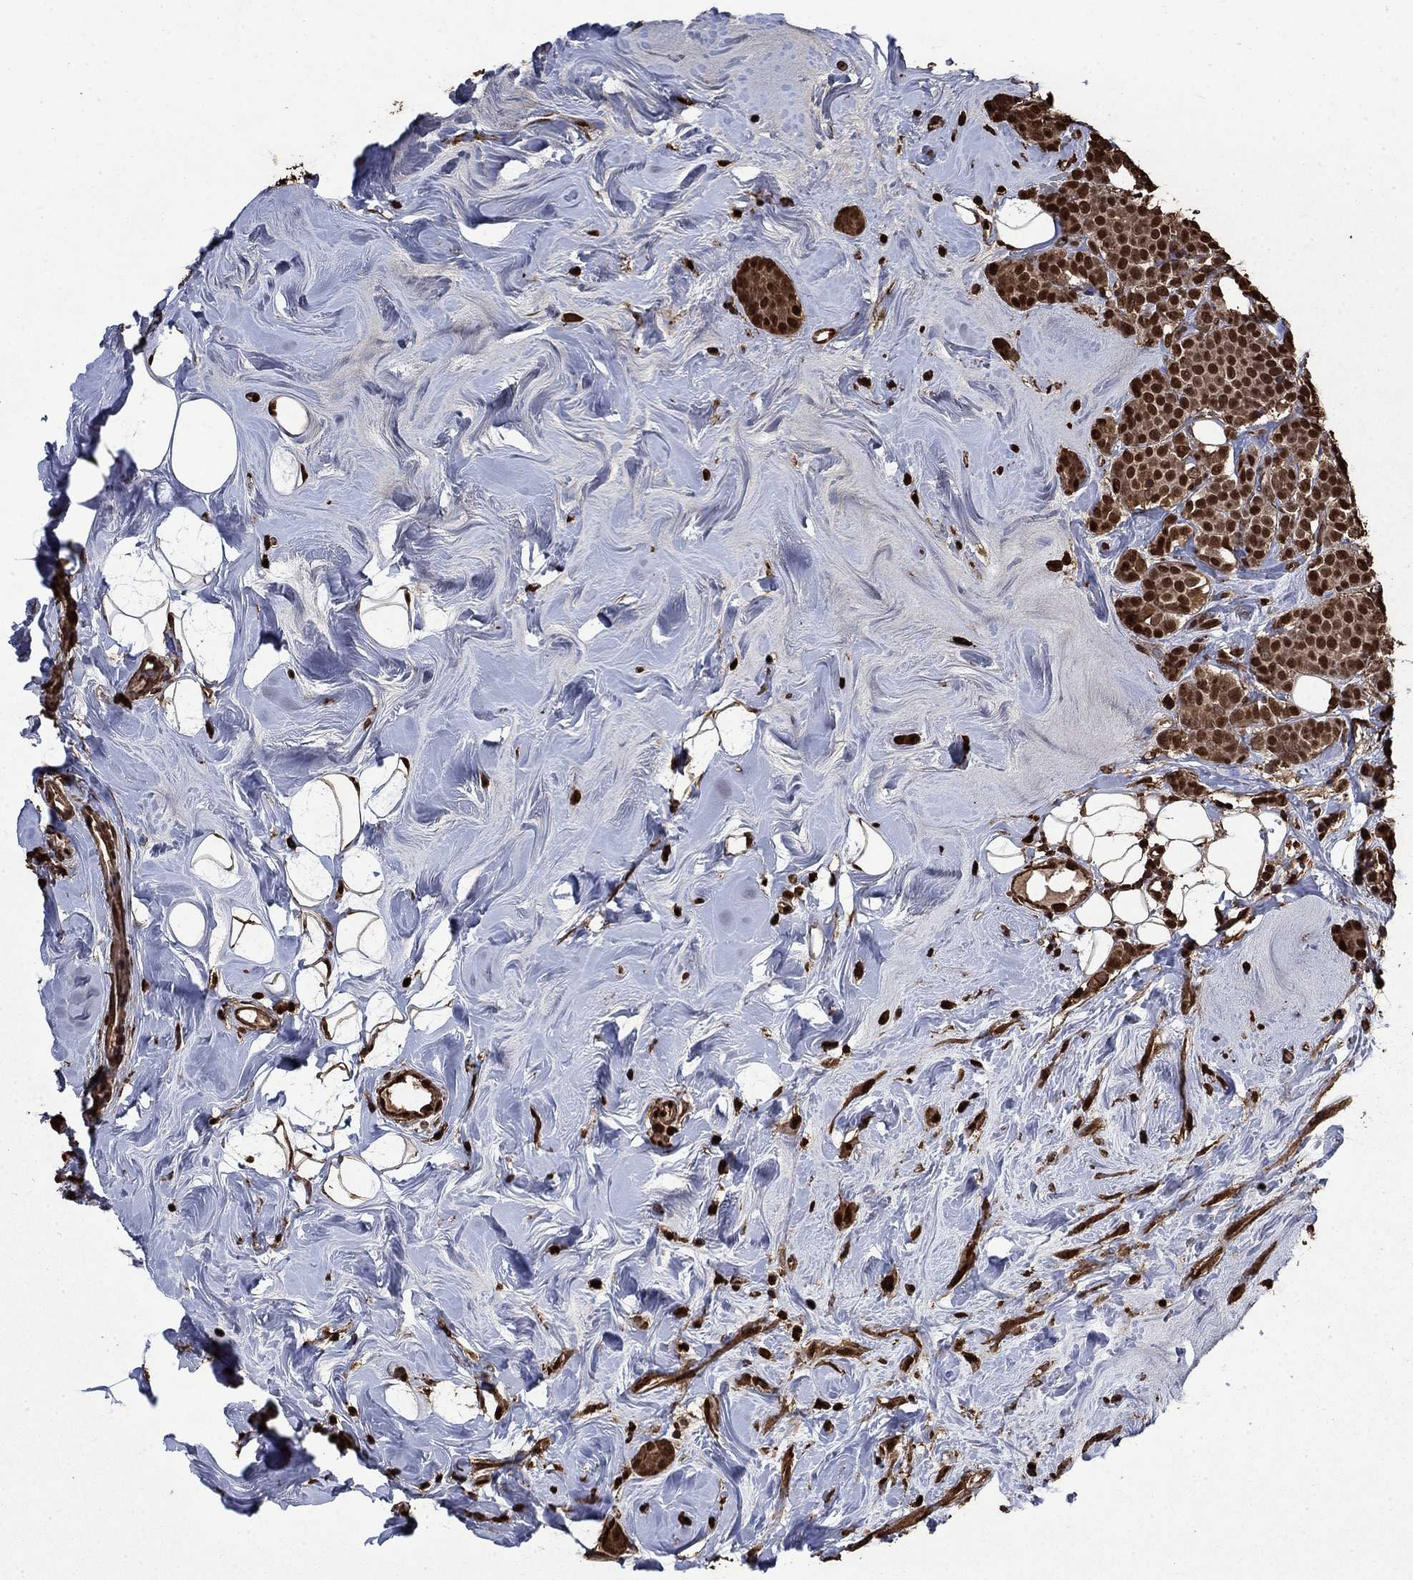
{"staining": {"intensity": "strong", "quantity": ">75%", "location": "nuclear"}, "tissue": "breast cancer", "cell_type": "Tumor cells", "image_type": "cancer", "snomed": [{"axis": "morphology", "description": "Lobular carcinoma"}, {"axis": "topography", "description": "Breast"}], "caption": "Protein staining shows strong nuclear positivity in approximately >75% of tumor cells in breast cancer.", "gene": "GAPDH", "patient": {"sex": "female", "age": 49}}